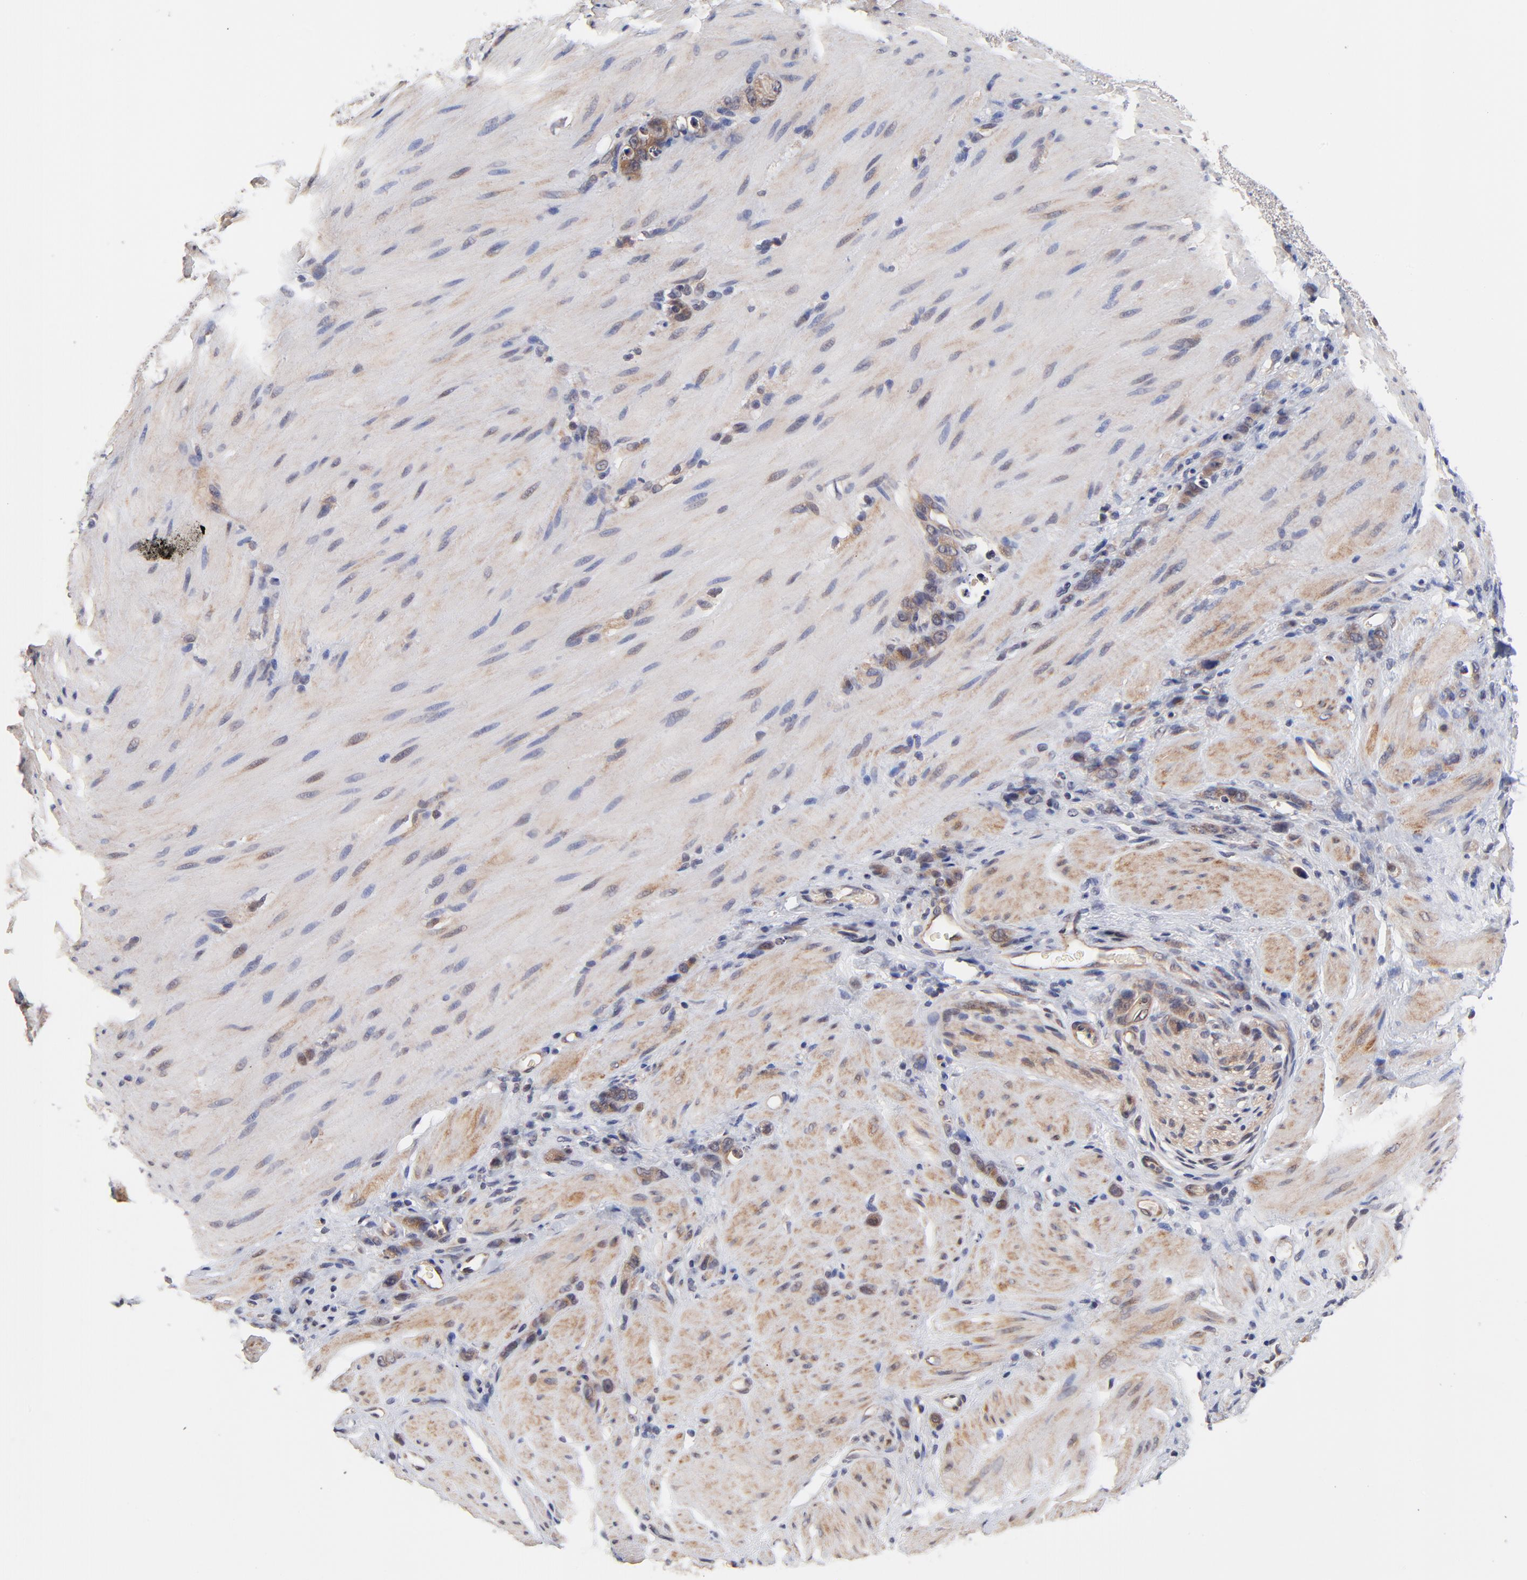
{"staining": {"intensity": "moderate", "quantity": ">75%", "location": "cytoplasmic/membranous"}, "tissue": "stomach cancer", "cell_type": "Tumor cells", "image_type": "cancer", "snomed": [{"axis": "morphology", "description": "Normal tissue, NOS"}, {"axis": "morphology", "description": "Adenocarcinoma, NOS"}, {"axis": "topography", "description": "Stomach"}], "caption": "IHC (DAB) staining of stomach adenocarcinoma reveals moderate cytoplasmic/membranous protein positivity in approximately >75% of tumor cells. (brown staining indicates protein expression, while blue staining denotes nuclei).", "gene": "TXNL1", "patient": {"sex": "male", "age": 82}}